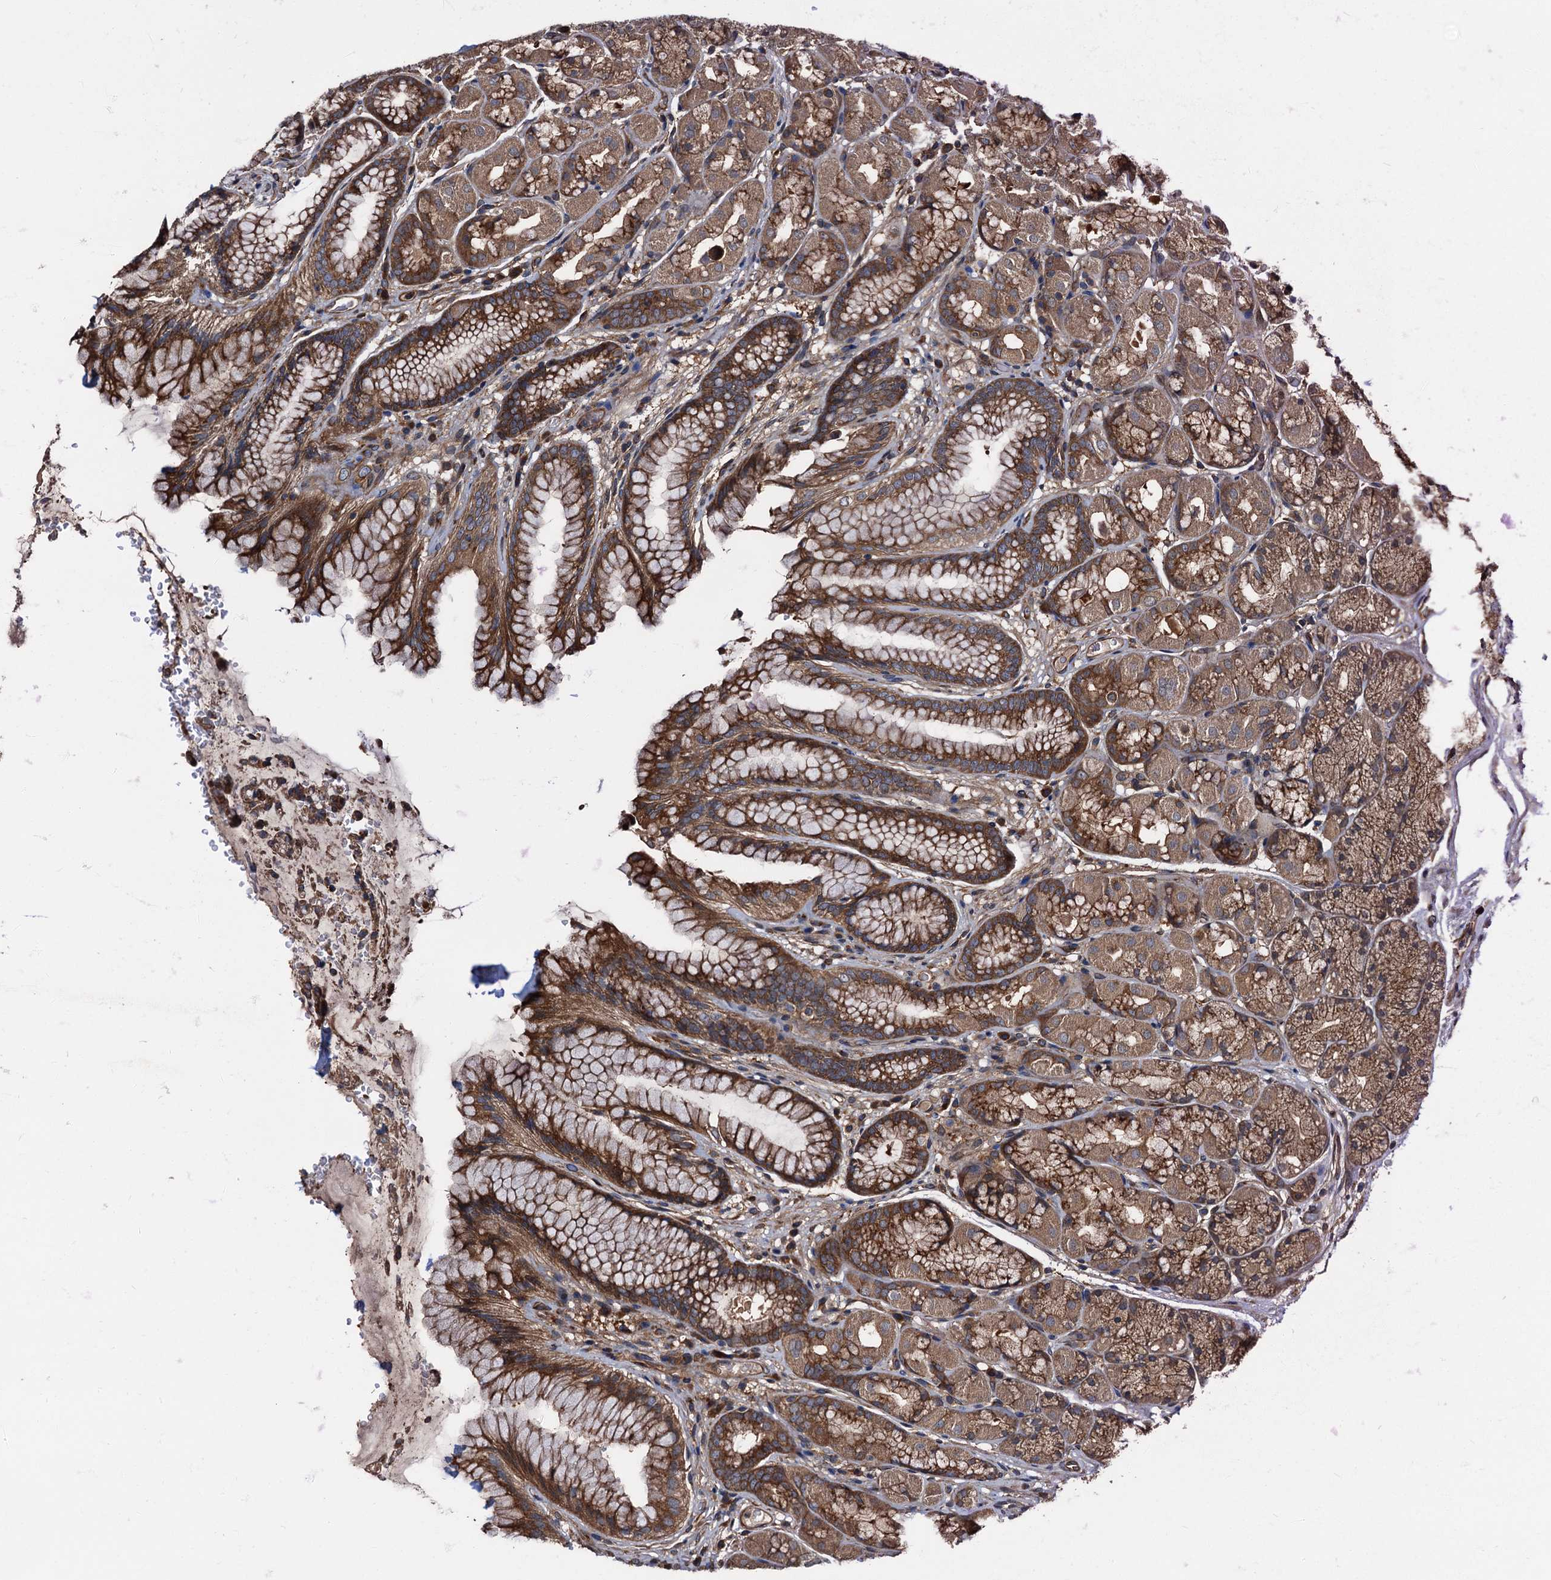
{"staining": {"intensity": "strong", "quantity": ">75%", "location": "cytoplasmic/membranous"}, "tissue": "stomach", "cell_type": "Glandular cells", "image_type": "normal", "snomed": [{"axis": "morphology", "description": "Normal tissue, NOS"}, {"axis": "topography", "description": "Stomach"}], "caption": "A brown stain labels strong cytoplasmic/membranous staining of a protein in glandular cells of benign stomach. (Stains: DAB (3,3'-diaminobenzidine) in brown, nuclei in blue, Microscopy: brightfield microscopy at high magnification).", "gene": "PEX5", "patient": {"sex": "male", "age": 63}}